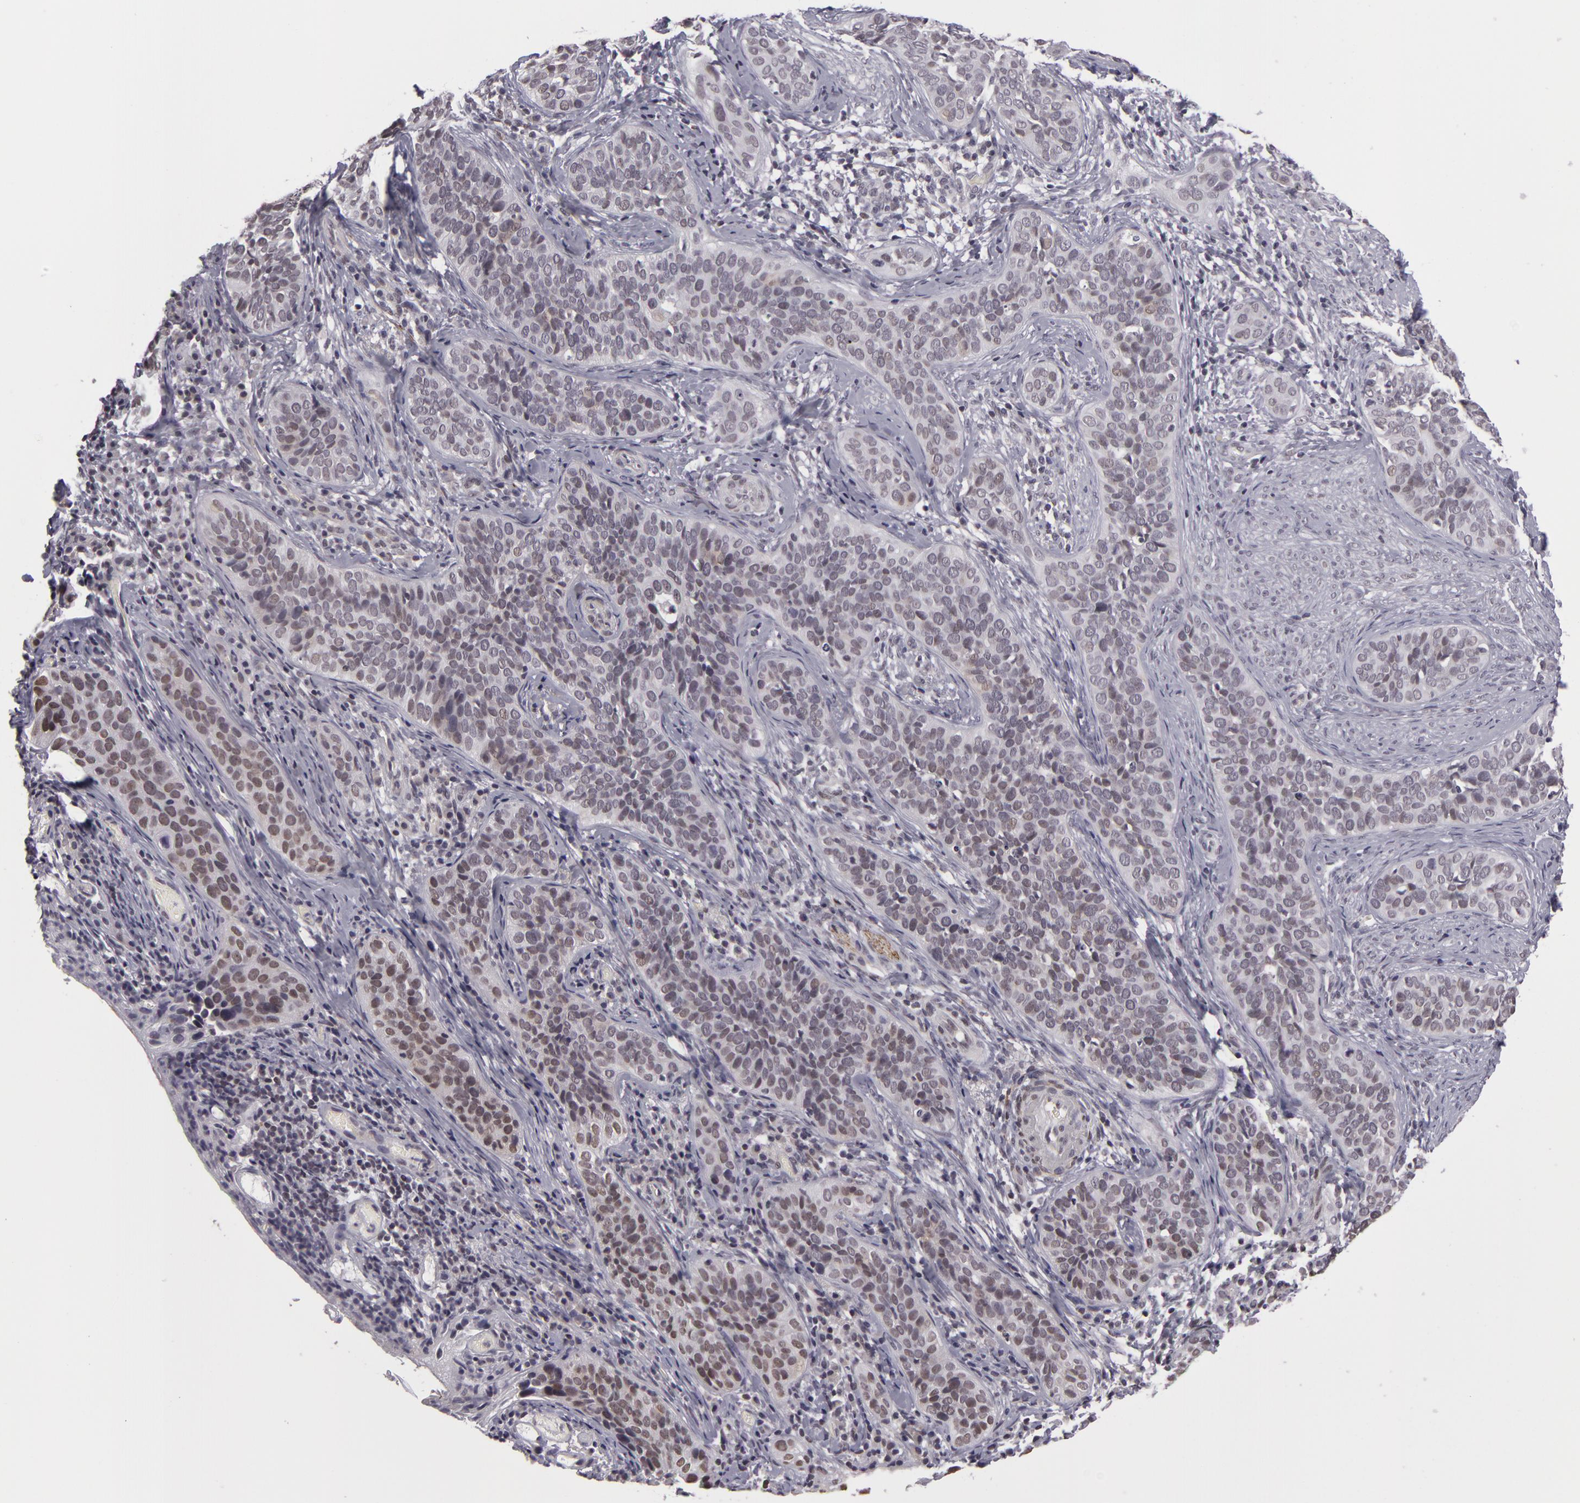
{"staining": {"intensity": "negative", "quantity": "none", "location": "none"}, "tissue": "cervical cancer", "cell_type": "Tumor cells", "image_type": "cancer", "snomed": [{"axis": "morphology", "description": "Squamous cell carcinoma, NOS"}, {"axis": "topography", "description": "Cervix"}], "caption": "A histopathology image of human cervical squamous cell carcinoma is negative for staining in tumor cells.", "gene": "RRP7A", "patient": {"sex": "female", "age": 31}}